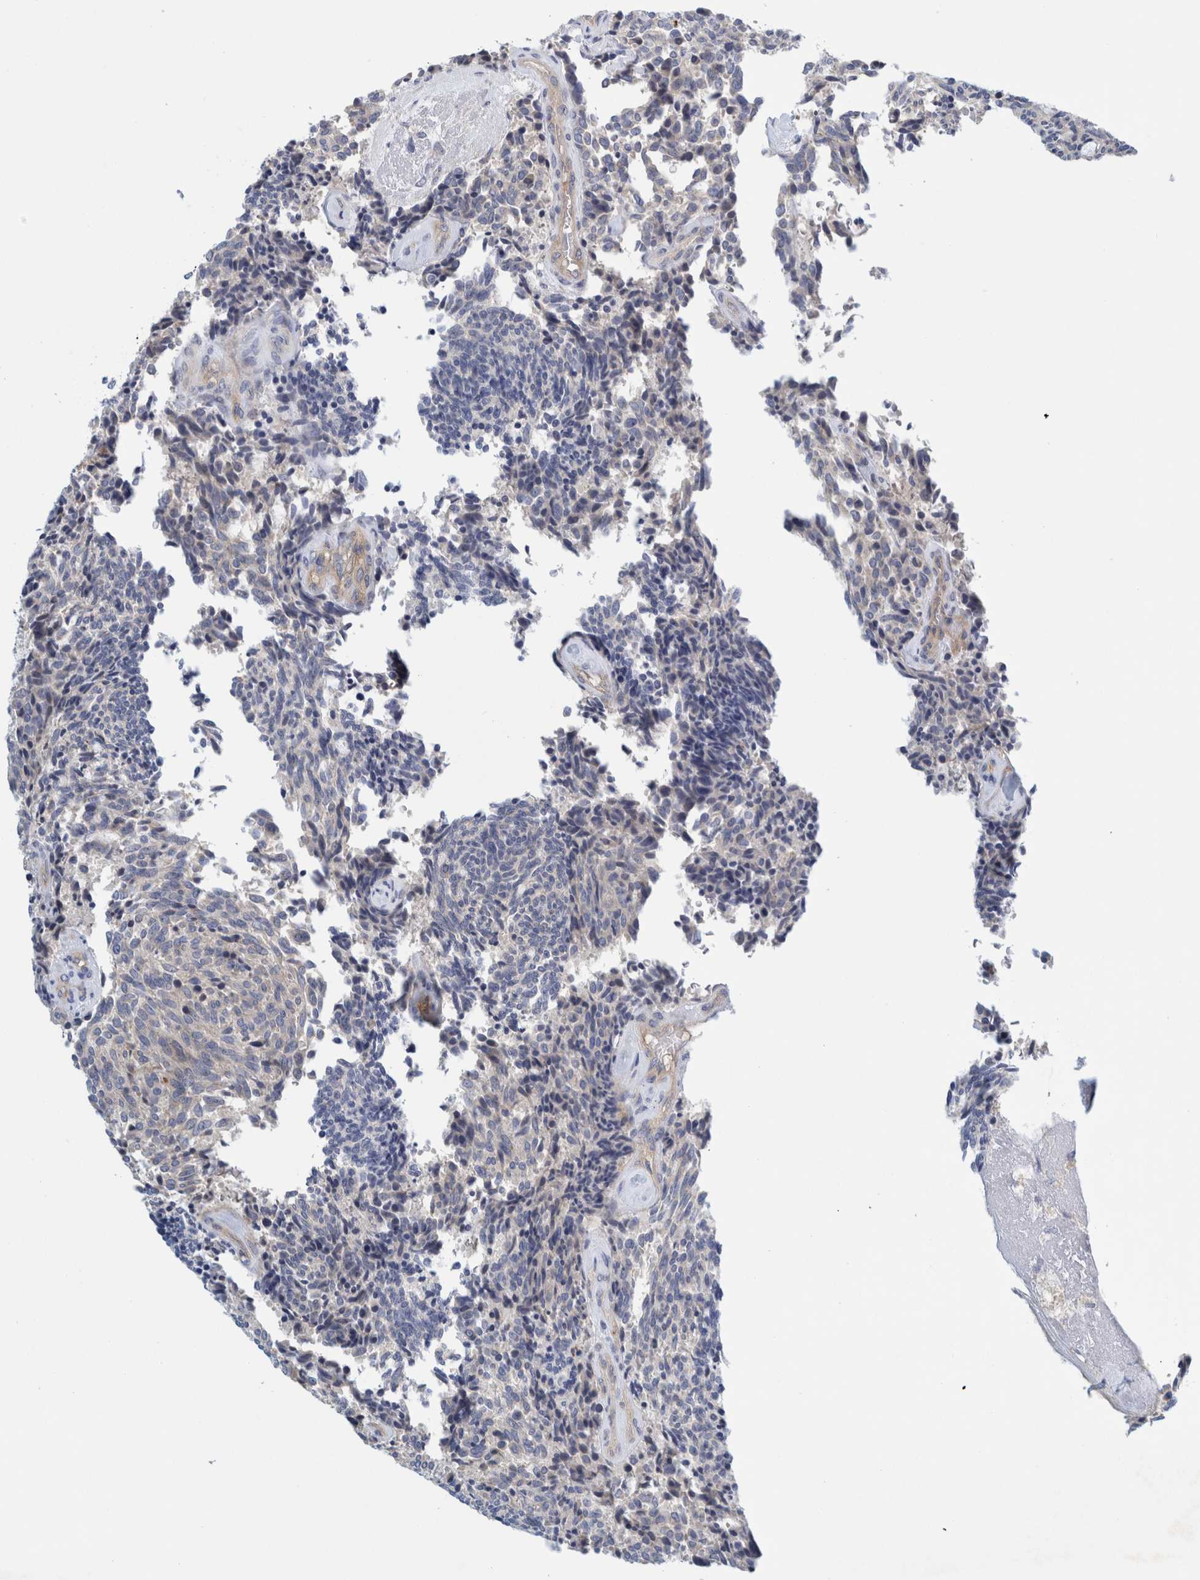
{"staining": {"intensity": "negative", "quantity": "none", "location": "none"}, "tissue": "carcinoid", "cell_type": "Tumor cells", "image_type": "cancer", "snomed": [{"axis": "morphology", "description": "Carcinoid, malignant, NOS"}, {"axis": "topography", "description": "Pancreas"}], "caption": "Immunohistochemistry image of human carcinoid stained for a protein (brown), which demonstrates no positivity in tumor cells.", "gene": "ZNF324B", "patient": {"sex": "female", "age": 54}}